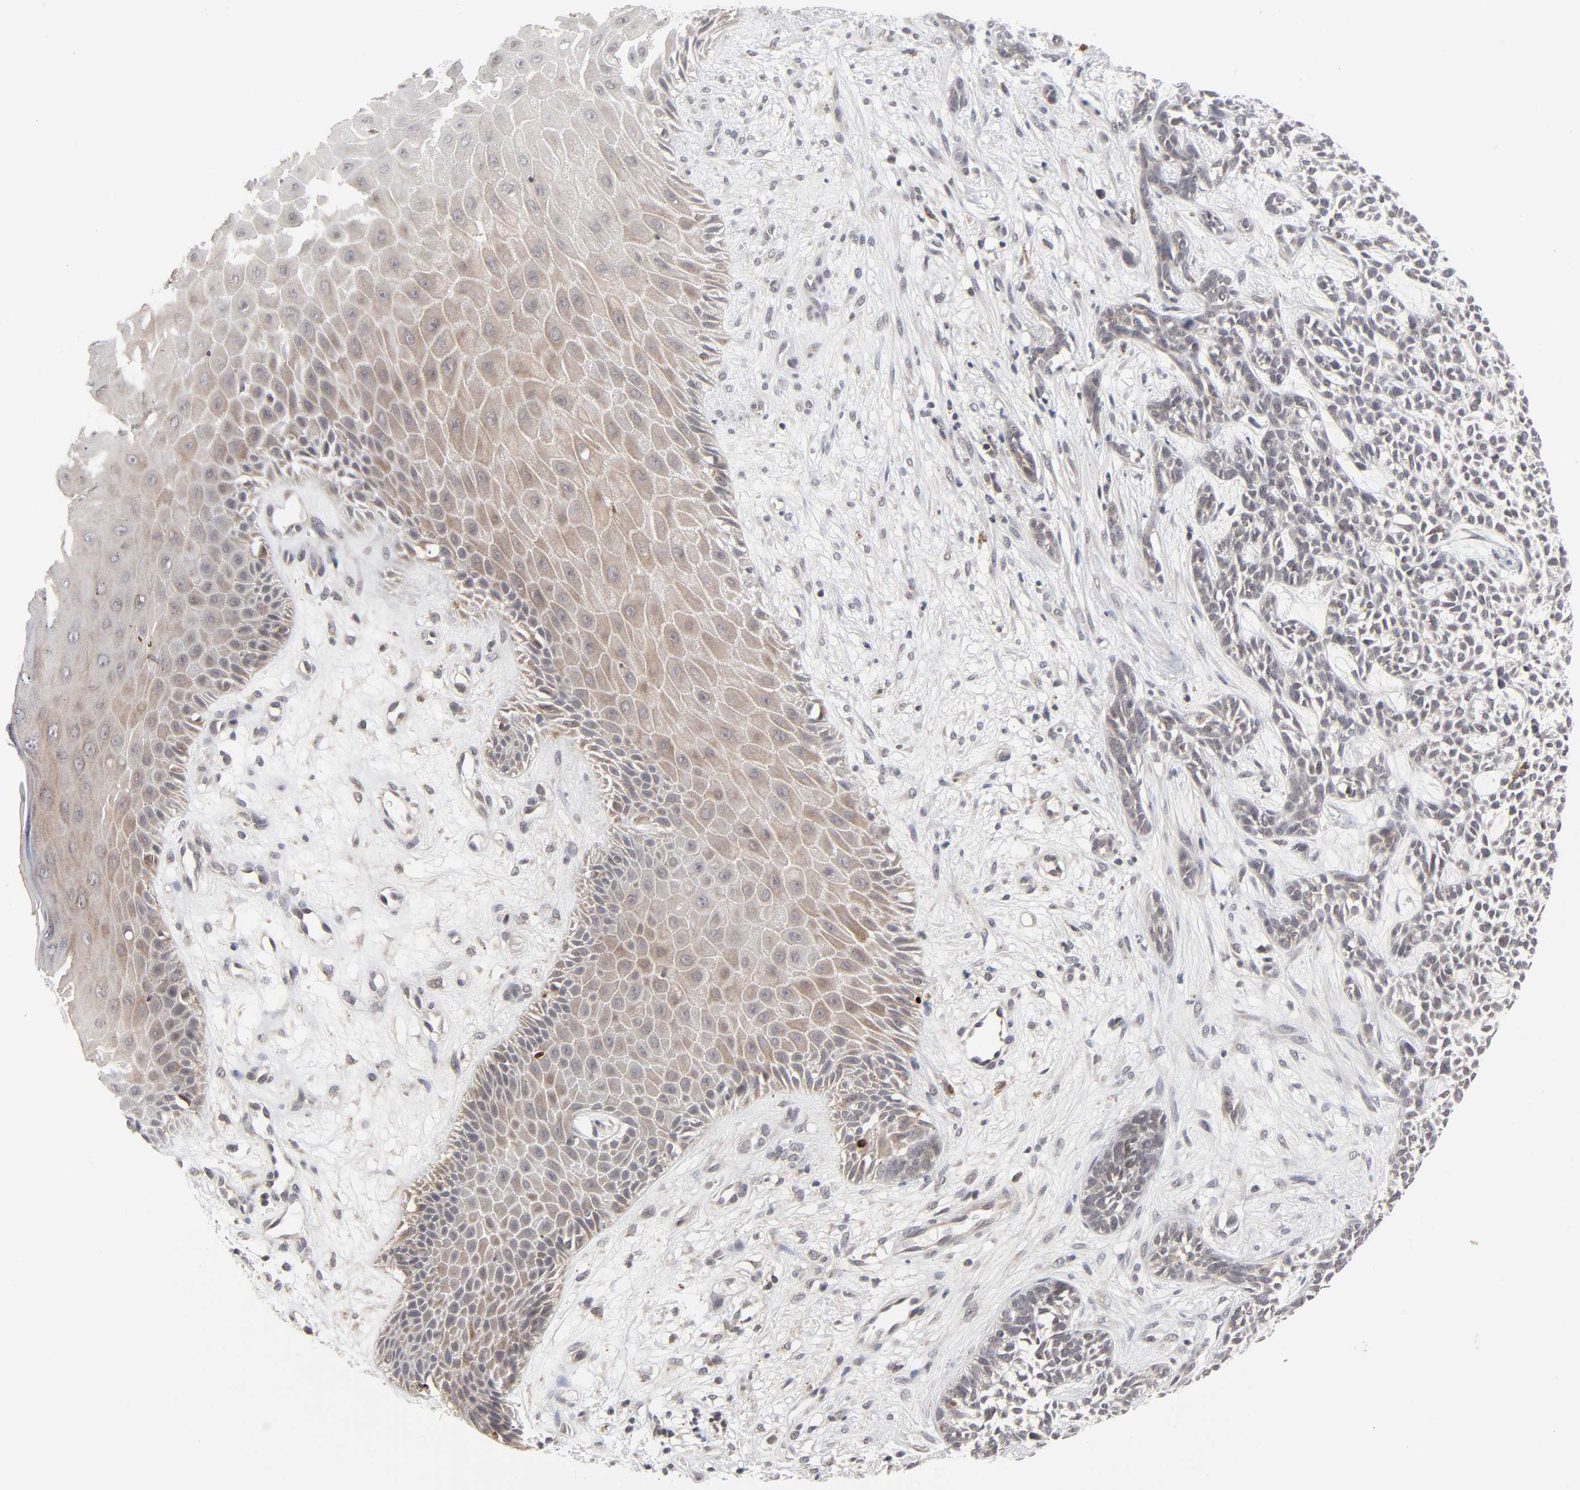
{"staining": {"intensity": "negative", "quantity": "none", "location": "none"}, "tissue": "skin cancer", "cell_type": "Tumor cells", "image_type": "cancer", "snomed": [{"axis": "morphology", "description": "Basal cell carcinoma"}, {"axis": "topography", "description": "Skin"}], "caption": "Micrograph shows no protein positivity in tumor cells of skin basal cell carcinoma tissue. (Stains: DAB (3,3'-diaminobenzidine) immunohistochemistry (IHC) with hematoxylin counter stain, Microscopy: brightfield microscopy at high magnification).", "gene": "AUH", "patient": {"sex": "female", "age": 84}}